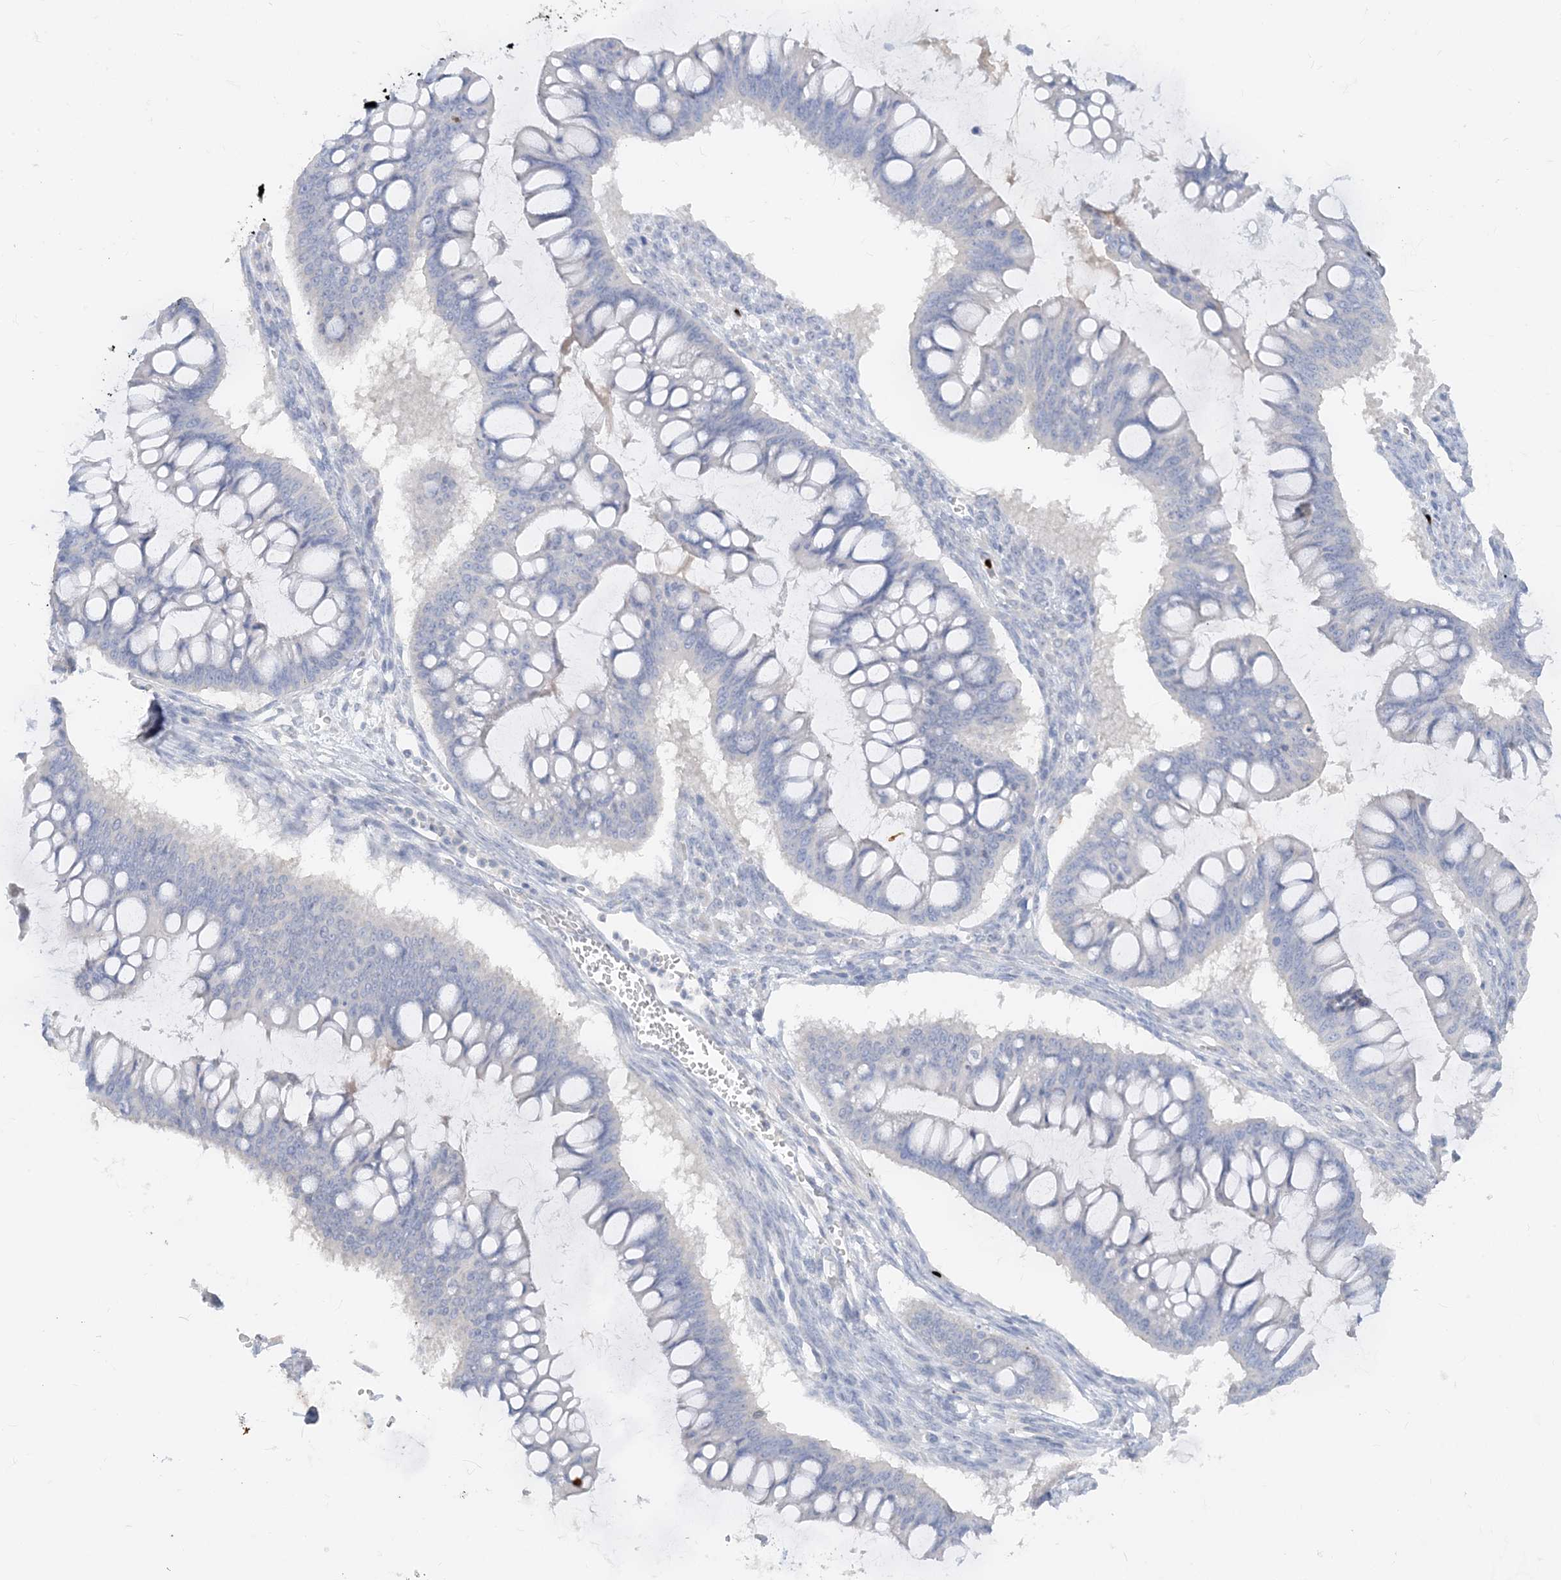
{"staining": {"intensity": "negative", "quantity": "none", "location": "none"}, "tissue": "ovarian cancer", "cell_type": "Tumor cells", "image_type": "cancer", "snomed": [{"axis": "morphology", "description": "Cystadenocarcinoma, mucinous, NOS"}, {"axis": "topography", "description": "Ovary"}], "caption": "There is no significant expression in tumor cells of mucinous cystadenocarcinoma (ovarian). (DAB (3,3'-diaminobenzidine) immunohistochemistry visualized using brightfield microscopy, high magnification).", "gene": "TBX21", "patient": {"sex": "female", "age": 73}}